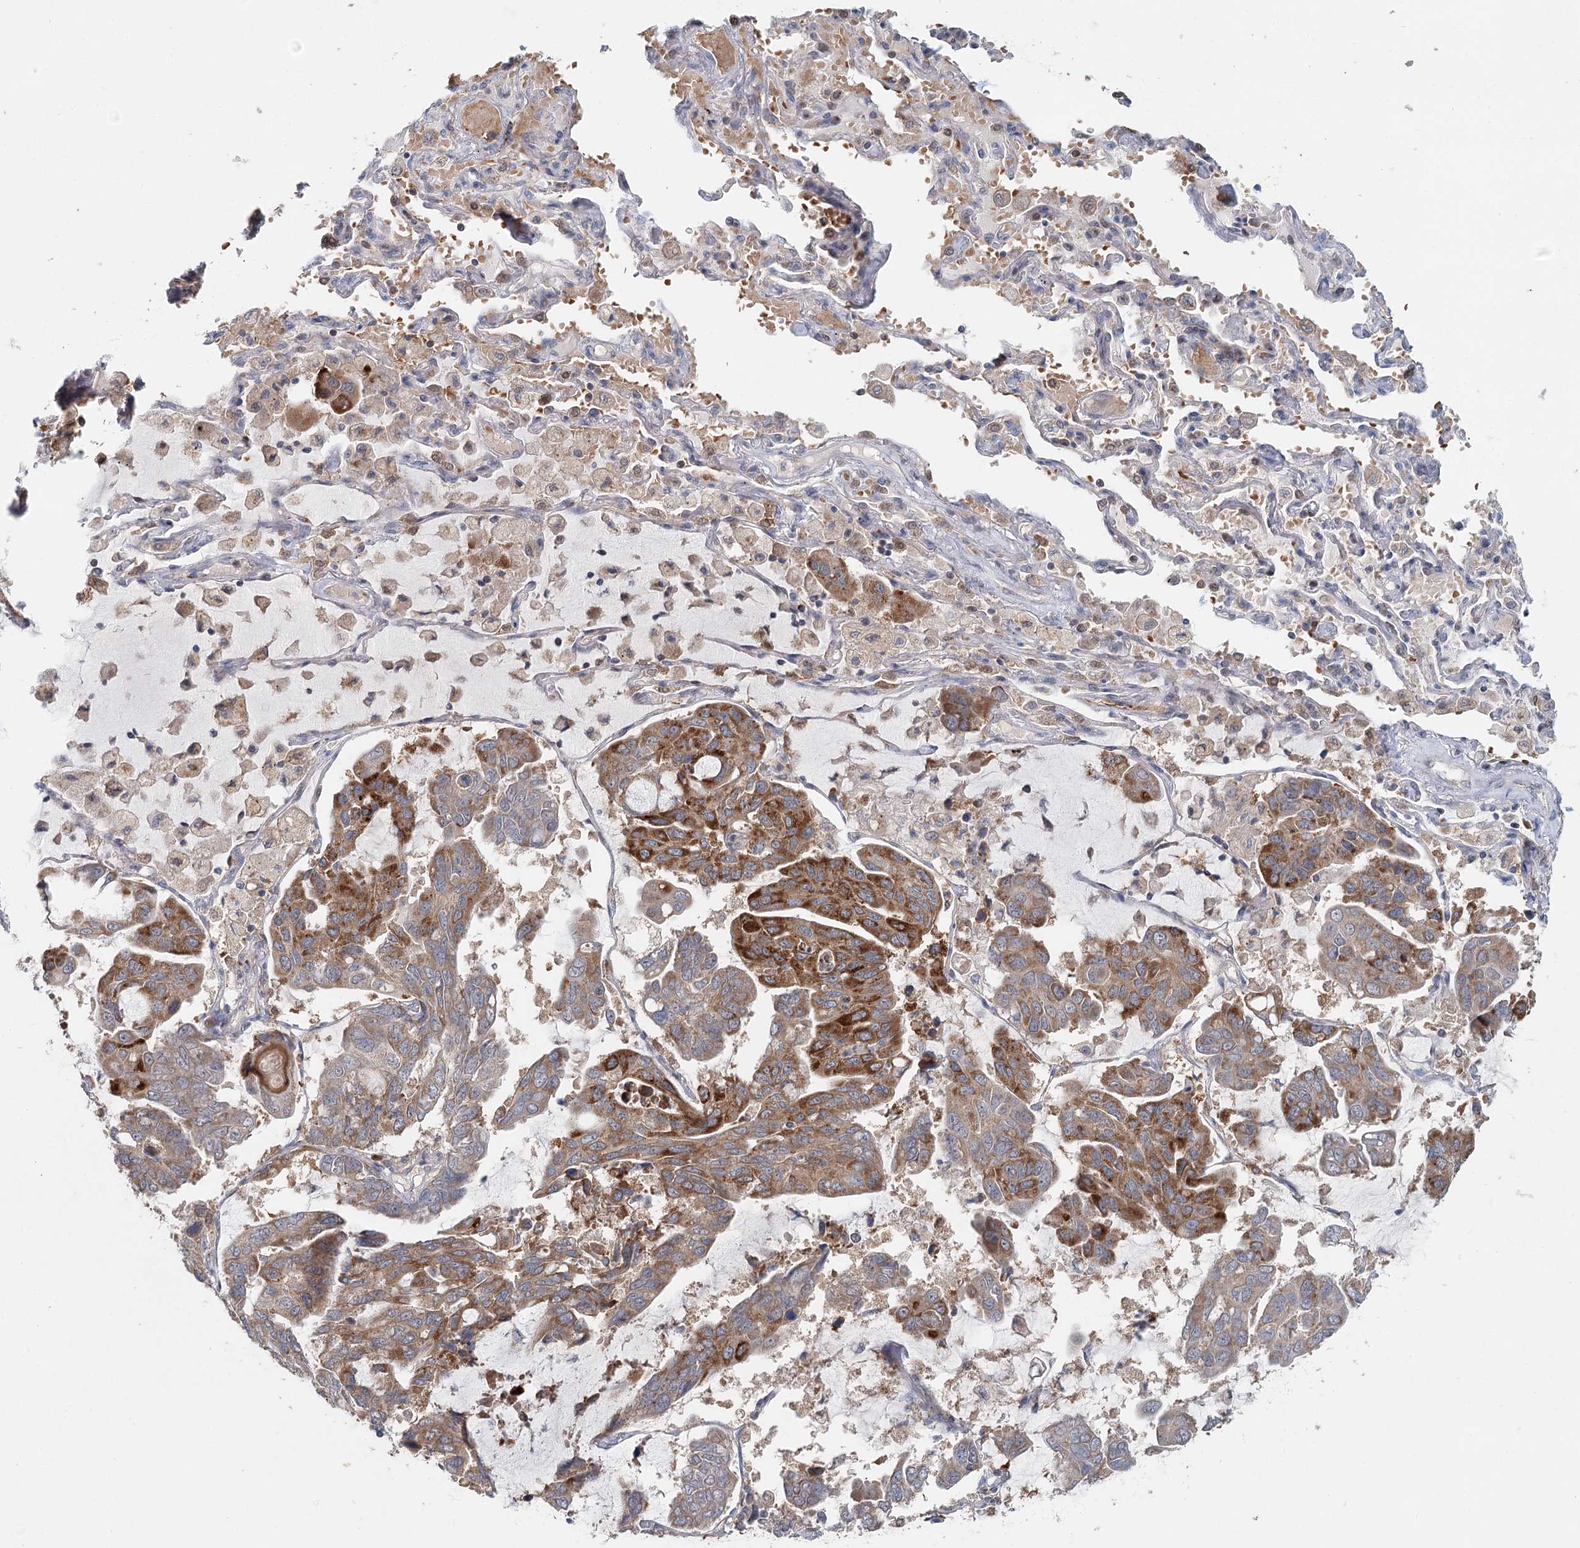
{"staining": {"intensity": "strong", "quantity": "25%-75%", "location": "cytoplasmic/membranous"}, "tissue": "lung cancer", "cell_type": "Tumor cells", "image_type": "cancer", "snomed": [{"axis": "morphology", "description": "Adenocarcinoma, NOS"}, {"axis": "topography", "description": "Lung"}], "caption": "Lung adenocarcinoma stained with a protein marker reveals strong staining in tumor cells.", "gene": "ADK", "patient": {"sex": "male", "age": 64}}